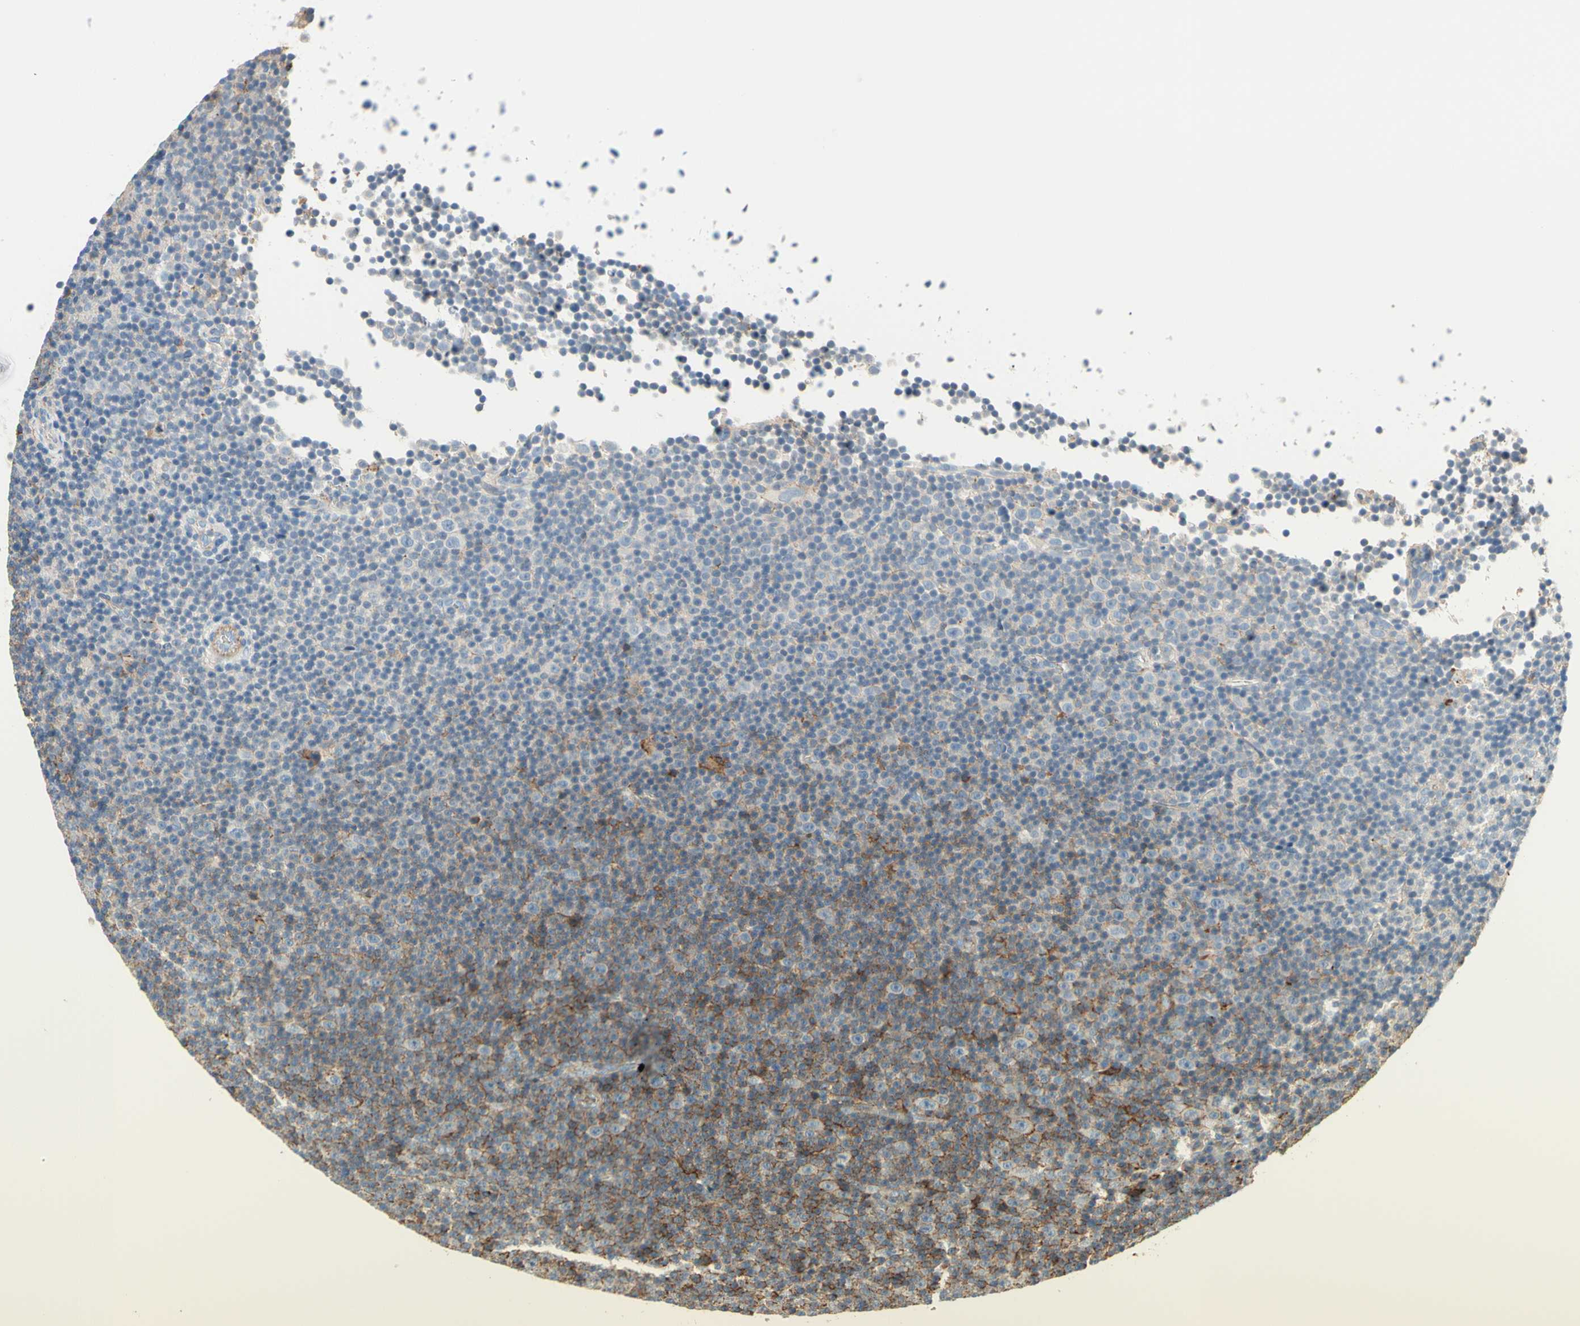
{"staining": {"intensity": "negative", "quantity": "none", "location": "none"}, "tissue": "lymphoma", "cell_type": "Tumor cells", "image_type": "cancer", "snomed": [{"axis": "morphology", "description": "Malignant lymphoma, non-Hodgkin's type, Low grade"}, {"axis": "topography", "description": "Lymph node"}], "caption": "The immunohistochemistry (IHC) histopathology image has no significant staining in tumor cells of lymphoma tissue. The staining is performed using DAB (3,3'-diaminobenzidine) brown chromogen with nuclei counter-stained in using hematoxylin.", "gene": "SEMA4C", "patient": {"sex": "female", "age": 67}}